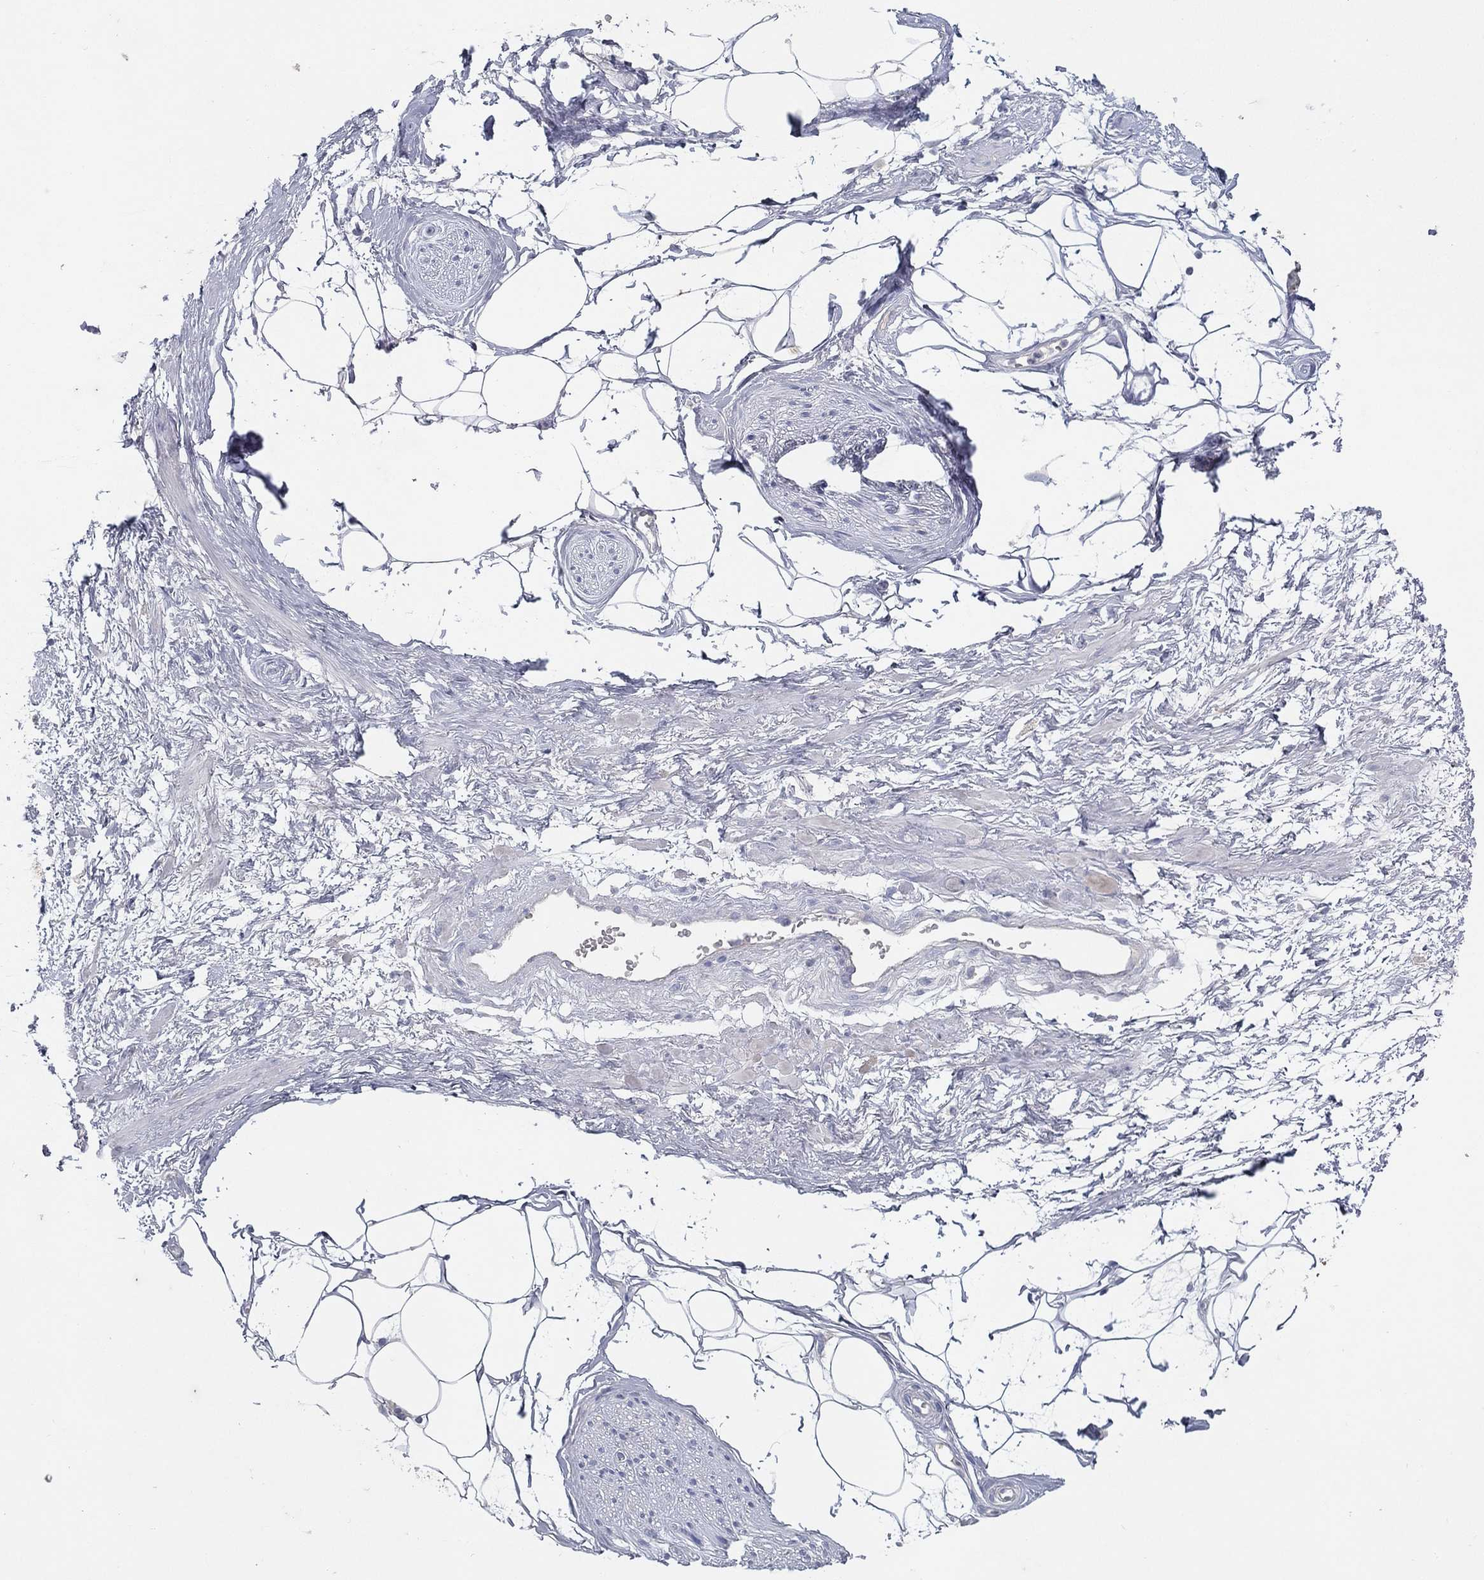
{"staining": {"intensity": "negative", "quantity": "none", "location": "none"}, "tissue": "adipose tissue", "cell_type": "Adipocytes", "image_type": "normal", "snomed": [{"axis": "morphology", "description": "Normal tissue, NOS"}, {"axis": "topography", "description": "Prostate"}, {"axis": "topography", "description": "Peripheral nerve tissue"}], "caption": "Adipose tissue was stained to show a protein in brown. There is no significant expression in adipocytes. (DAB (3,3'-diaminobenzidine) immunohistochemistry (IHC), high magnification).", "gene": "CPT1B", "patient": {"sex": "male", "age": 57}}